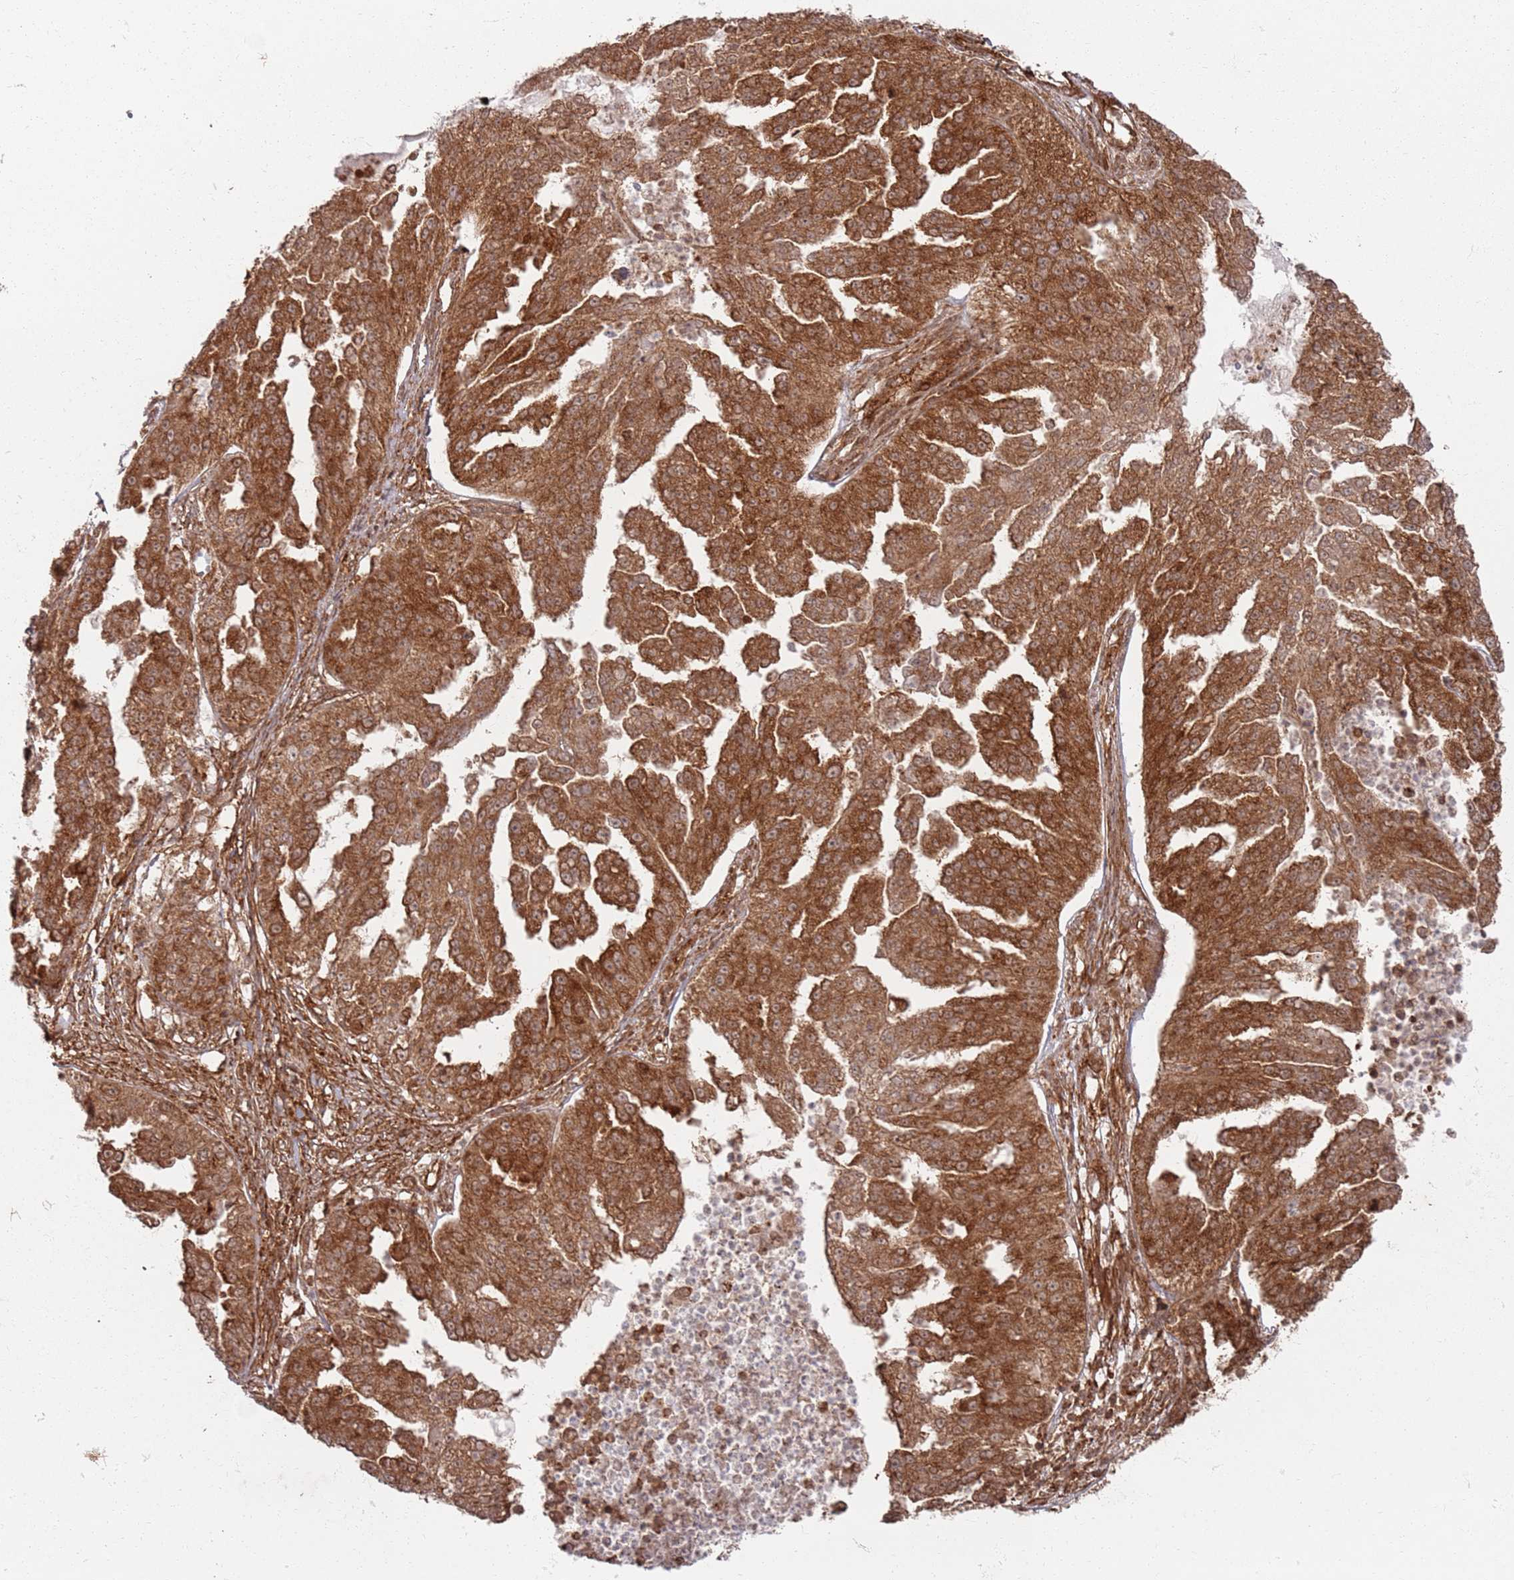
{"staining": {"intensity": "strong", "quantity": ">75%", "location": "cytoplasmic/membranous"}, "tissue": "ovarian cancer", "cell_type": "Tumor cells", "image_type": "cancer", "snomed": [{"axis": "morphology", "description": "Cystadenocarcinoma, serous, NOS"}, {"axis": "topography", "description": "Ovary"}], "caption": "Ovarian serous cystadenocarcinoma stained with DAB (3,3'-diaminobenzidine) IHC reveals high levels of strong cytoplasmic/membranous positivity in about >75% of tumor cells. The protein is shown in brown color, while the nuclei are stained blue.", "gene": "PIH1D1", "patient": {"sex": "female", "age": 58}}